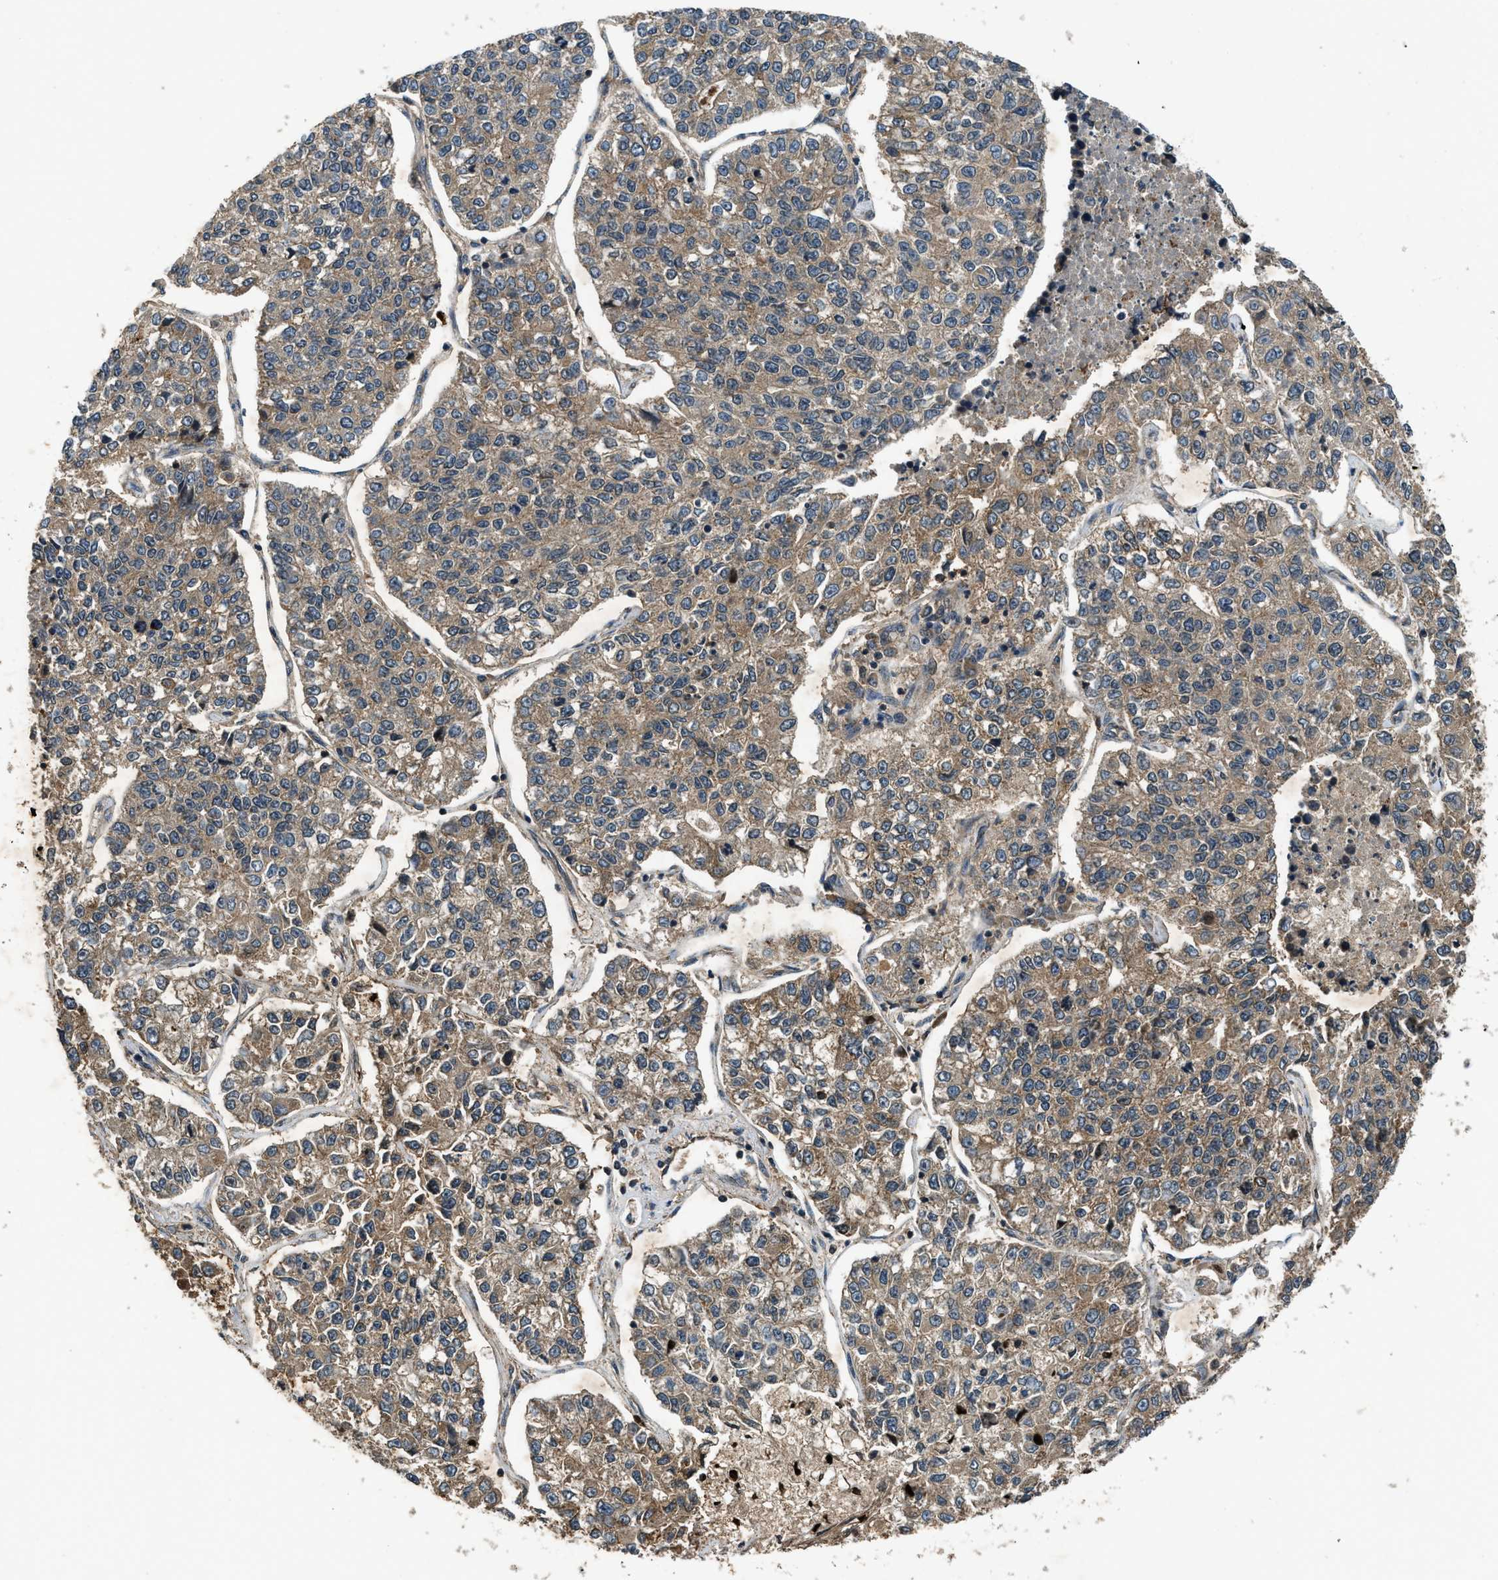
{"staining": {"intensity": "moderate", "quantity": ">75%", "location": "cytoplasmic/membranous"}, "tissue": "lung cancer", "cell_type": "Tumor cells", "image_type": "cancer", "snomed": [{"axis": "morphology", "description": "Adenocarcinoma, NOS"}, {"axis": "topography", "description": "Lung"}], "caption": "Lung cancer stained with a brown dye reveals moderate cytoplasmic/membranous positive staining in about >75% of tumor cells.", "gene": "RPS6KB1", "patient": {"sex": "male", "age": 49}}